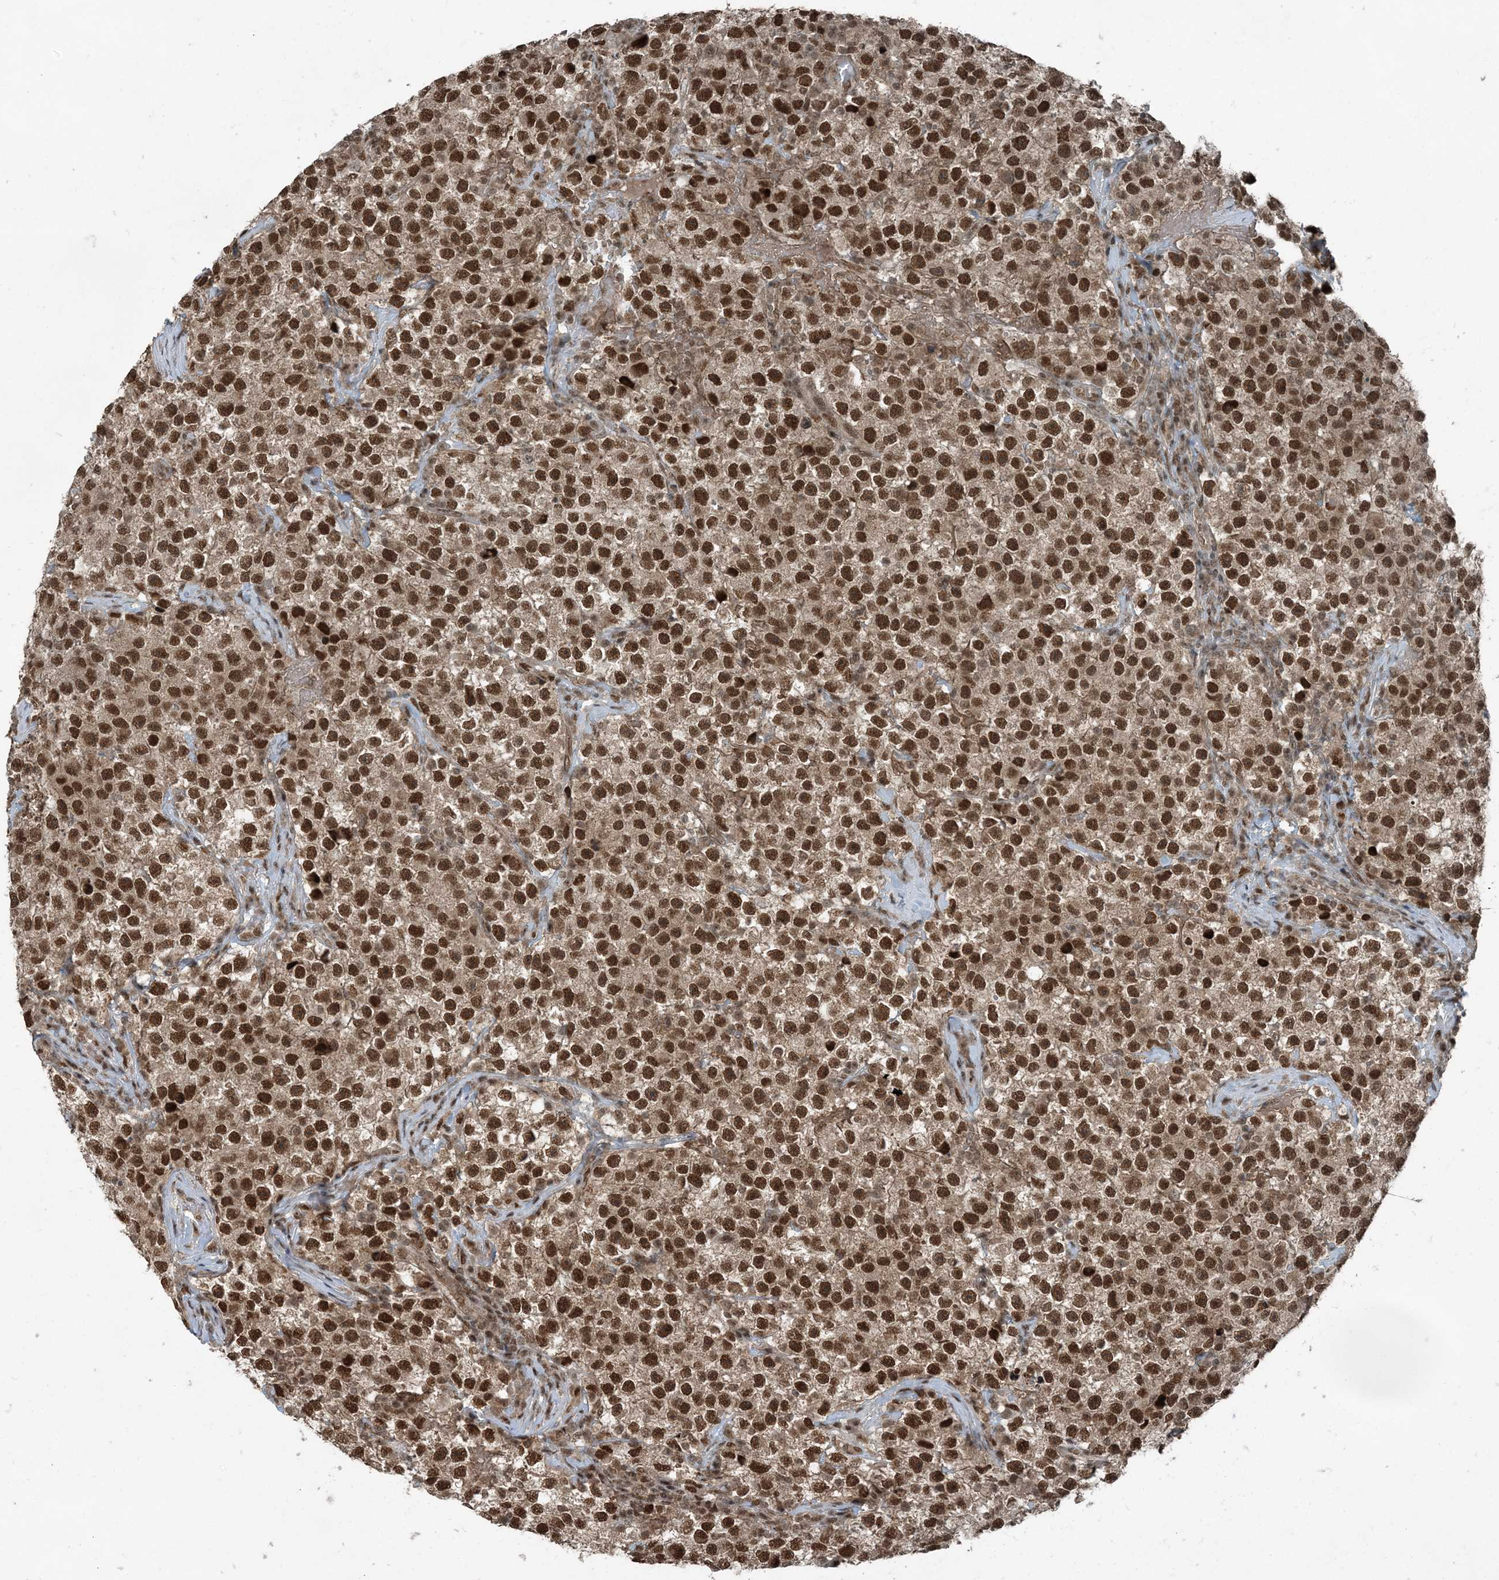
{"staining": {"intensity": "strong", "quantity": ">75%", "location": "nuclear"}, "tissue": "testis cancer", "cell_type": "Tumor cells", "image_type": "cancer", "snomed": [{"axis": "morphology", "description": "Seminoma, NOS"}, {"axis": "topography", "description": "Testis"}], "caption": "A histopathology image of human testis cancer stained for a protein shows strong nuclear brown staining in tumor cells.", "gene": "TRAPPC12", "patient": {"sex": "male", "age": 22}}